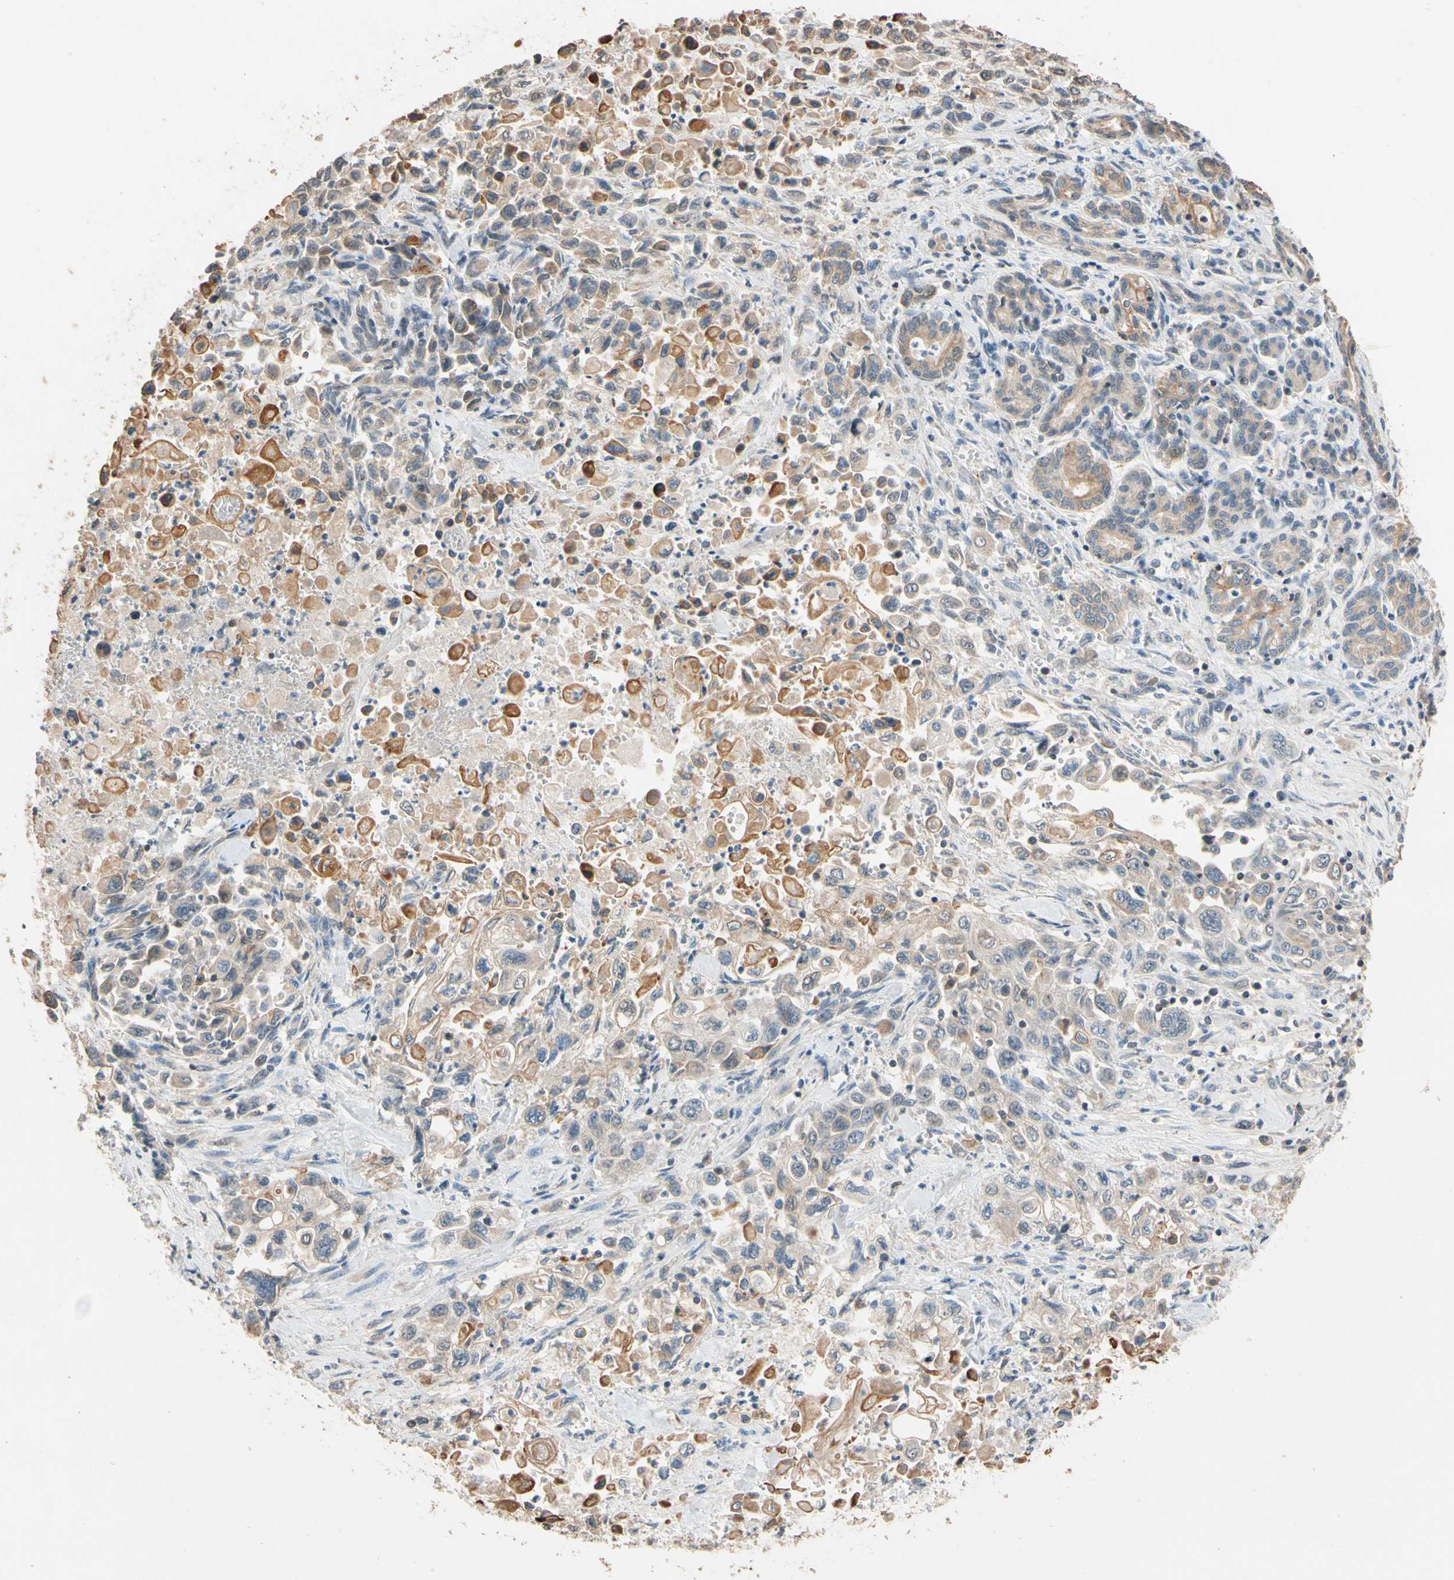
{"staining": {"intensity": "weak", "quantity": "<25%", "location": "cytoplasmic/membranous"}, "tissue": "pancreatic cancer", "cell_type": "Tumor cells", "image_type": "cancer", "snomed": [{"axis": "morphology", "description": "Adenocarcinoma, NOS"}, {"axis": "topography", "description": "Pancreas"}], "caption": "Pancreatic cancer (adenocarcinoma) was stained to show a protein in brown. There is no significant expression in tumor cells.", "gene": "MAP3K7", "patient": {"sex": "male", "age": 70}}